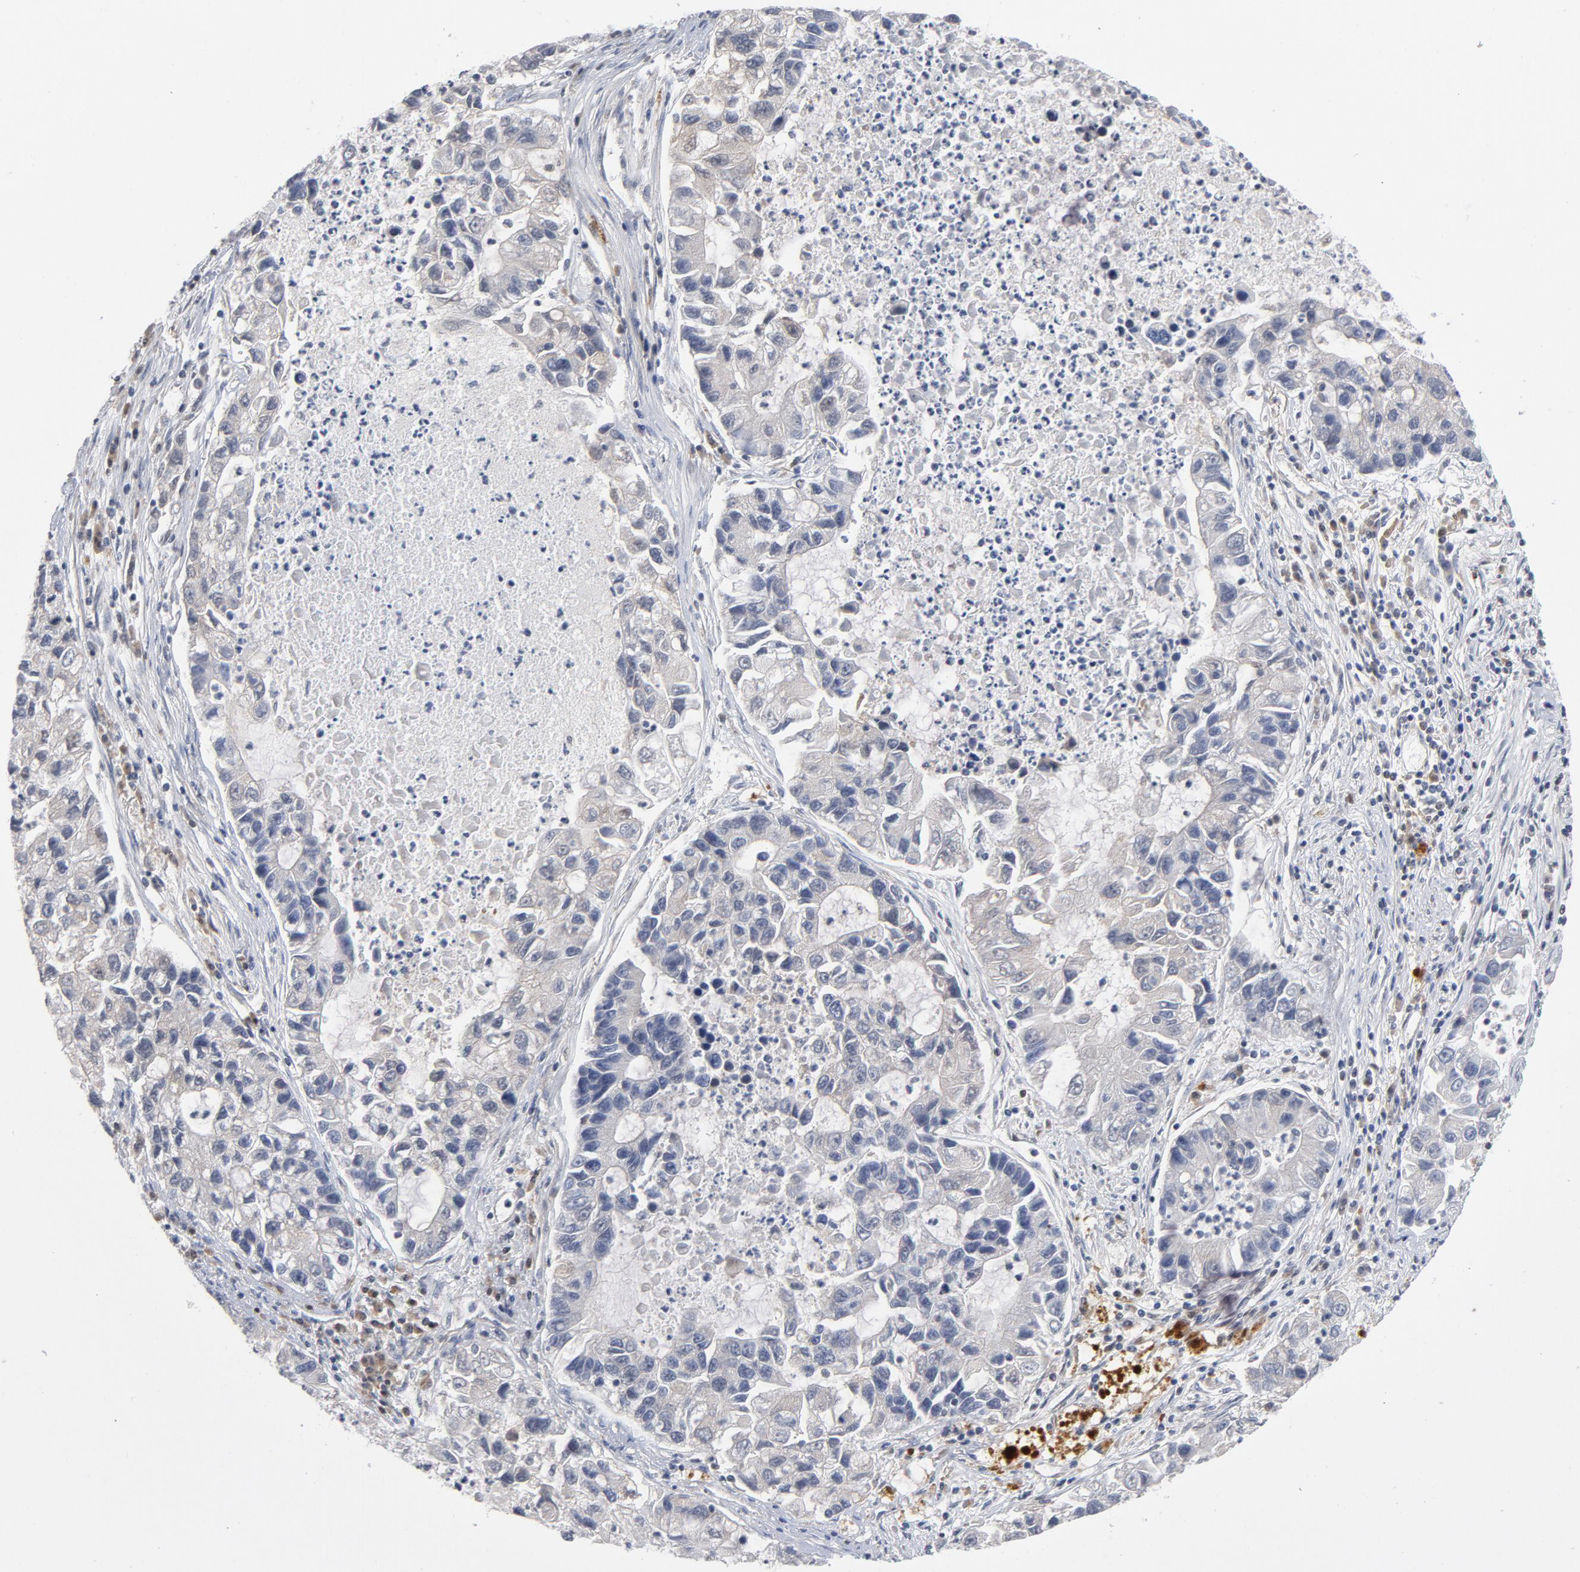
{"staining": {"intensity": "negative", "quantity": "none", "location": "none"}, "tissue": "lung cancer", "cell_type": "Tumor cells", "image_type": "cancer", "snomed": [{"axis": "morphology", "description": "Adenocarcinoma, NOS"}, {"axis": "topography", "description": "Lung"}], "caption": "Immunohistochemistry (IHC) micrograph of human lung adenocarcinoma stained for a protein (brown), which demonstrates no staining in tumor cells.", "gene": "TRADD", "patient": {"sex": "female", "age": 51}}